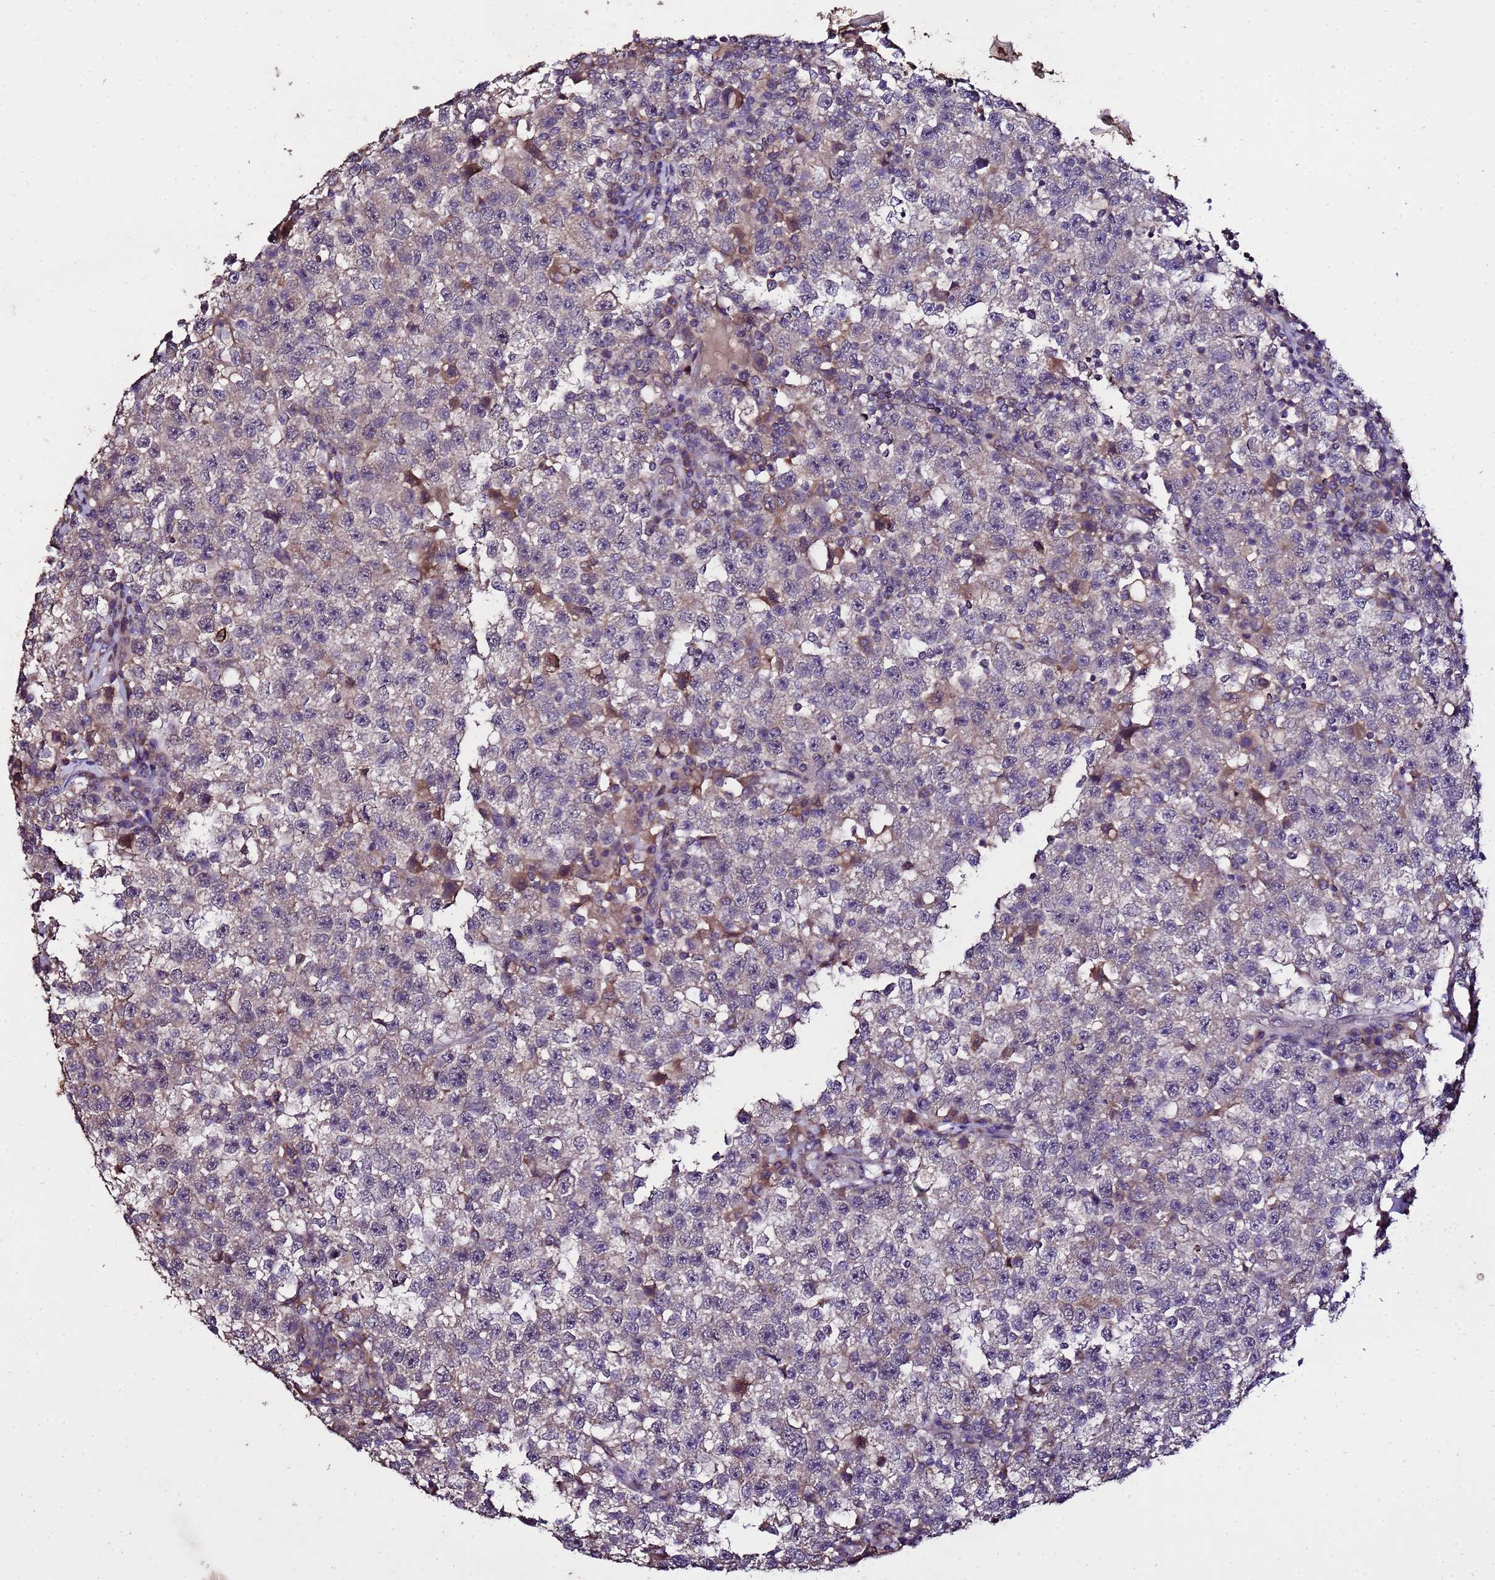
{"staining": {"intensity": "weak", "quantity": "25%-75%", "location": "cytoplasmic/membranous,nuclear"}, "tissue": "testis cancer", "cell_type": "Tumor cells", "image_type": "cancer", "snomed": [{"axis": "morphology", "description": "Seminoma, NOS"}, {"axis": "topography", "description": "Testis"}], "caption": "Protein positivity by immunohistochemistry reveals weak cytoplasmic/membranous and nuclear expression in about 25%-75% of tumor cells in seminoma (testis). Using DAB (3,3'-diaminobenzidine) (brown) and hematoxylin (blue) stains, captured at high magnification using brightfield microscopy.", "gene": "ZNF329", "patient": {"sex": "male", "age": 22}}